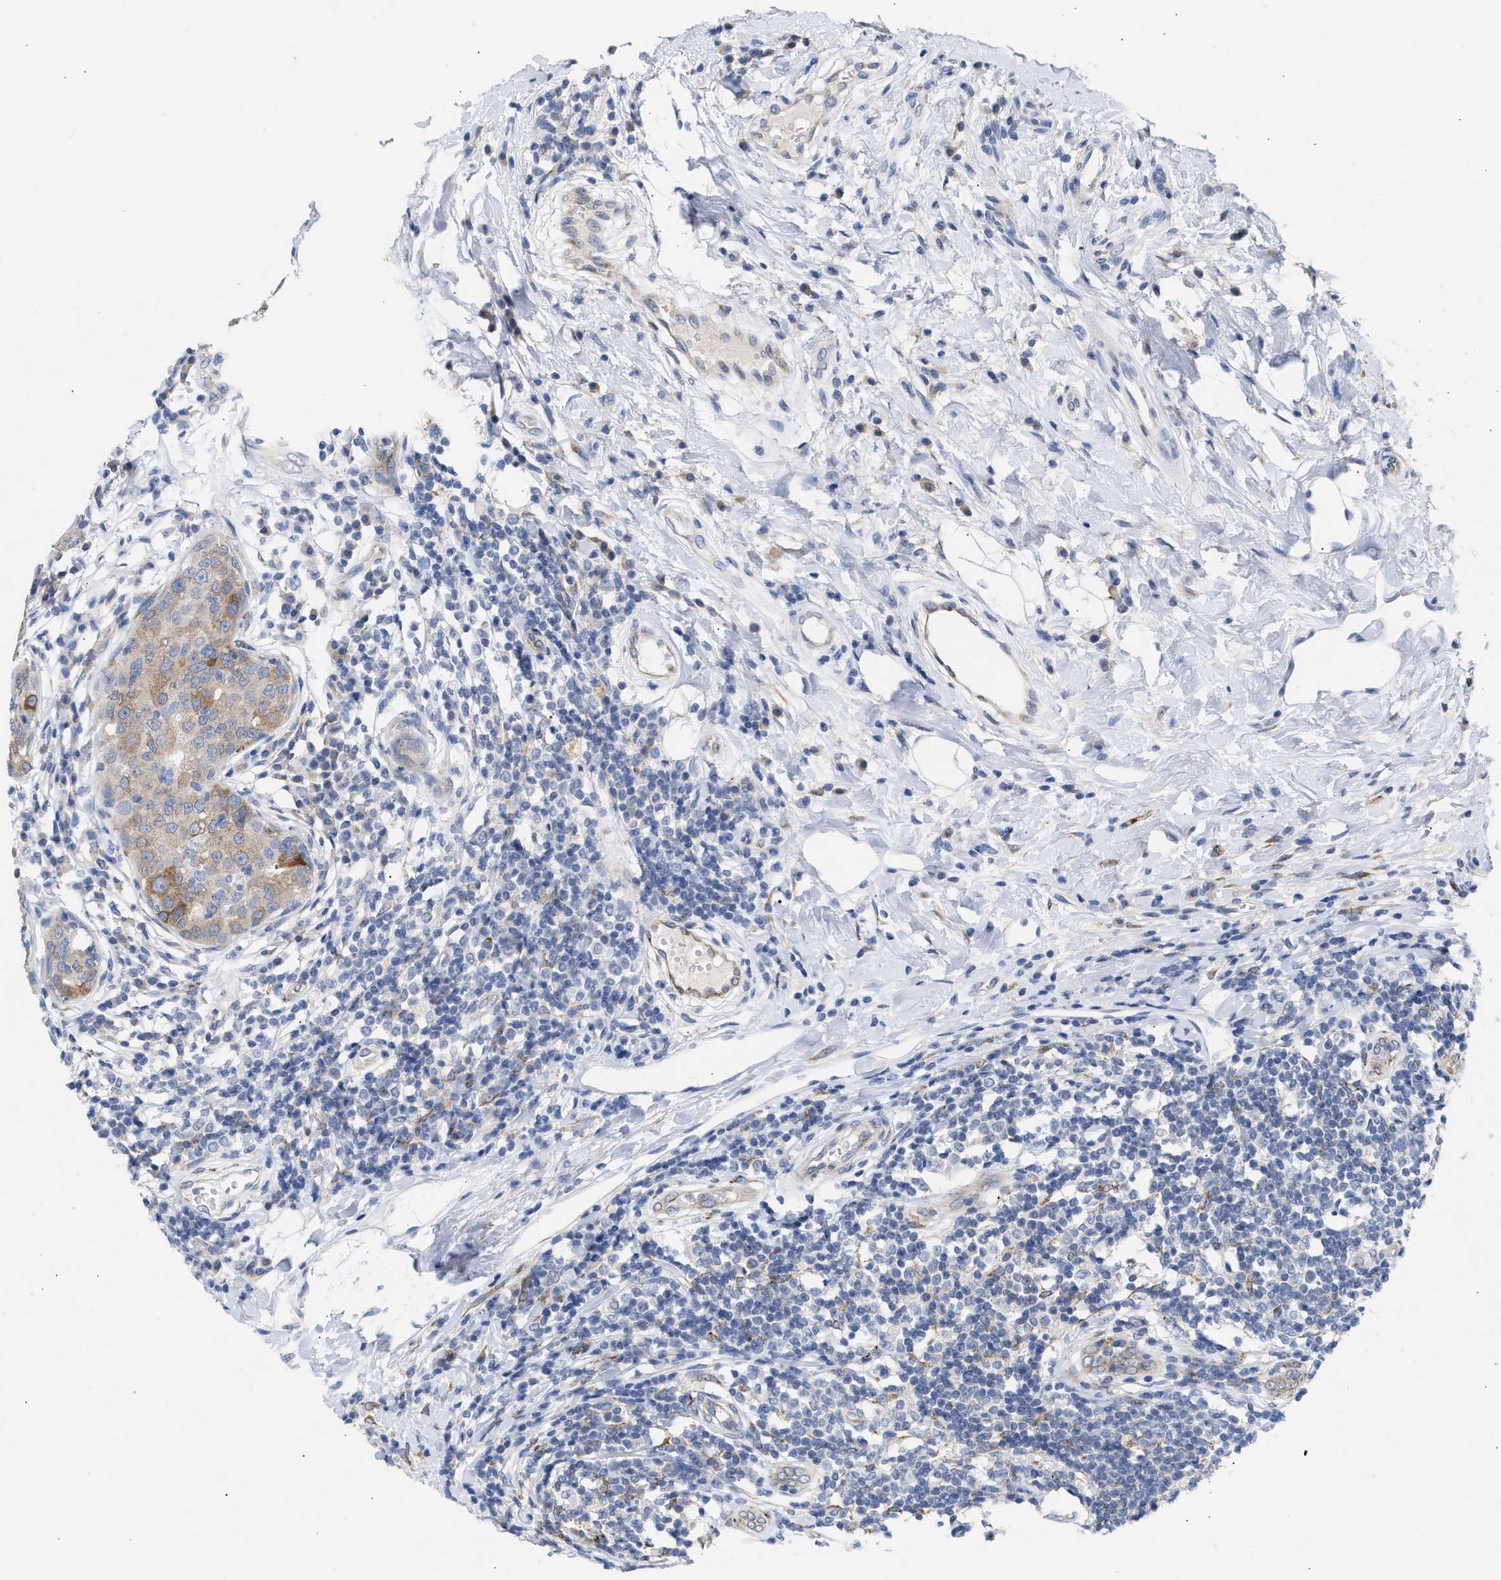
{"staining": {"intensity": "moderate", "quantity": "25%-75%", "location": "cytoplasmic/membranous"}, "tissue": "breast cancer", "cell_type": "Tumor cells", "image_type": "cancer", "snomed": [{"axis": "morphology", "description": "Duct carcinoma"}, {"axis": "topography", "description": "Breast"}], "caption": "A brown stain highlights moderate cytoplasmic/membranous staining of a protein in breast intraductal carcinoma tumor cells.", "gene": "SELENOM", "patient": {"sex": "female", "age": 27}}